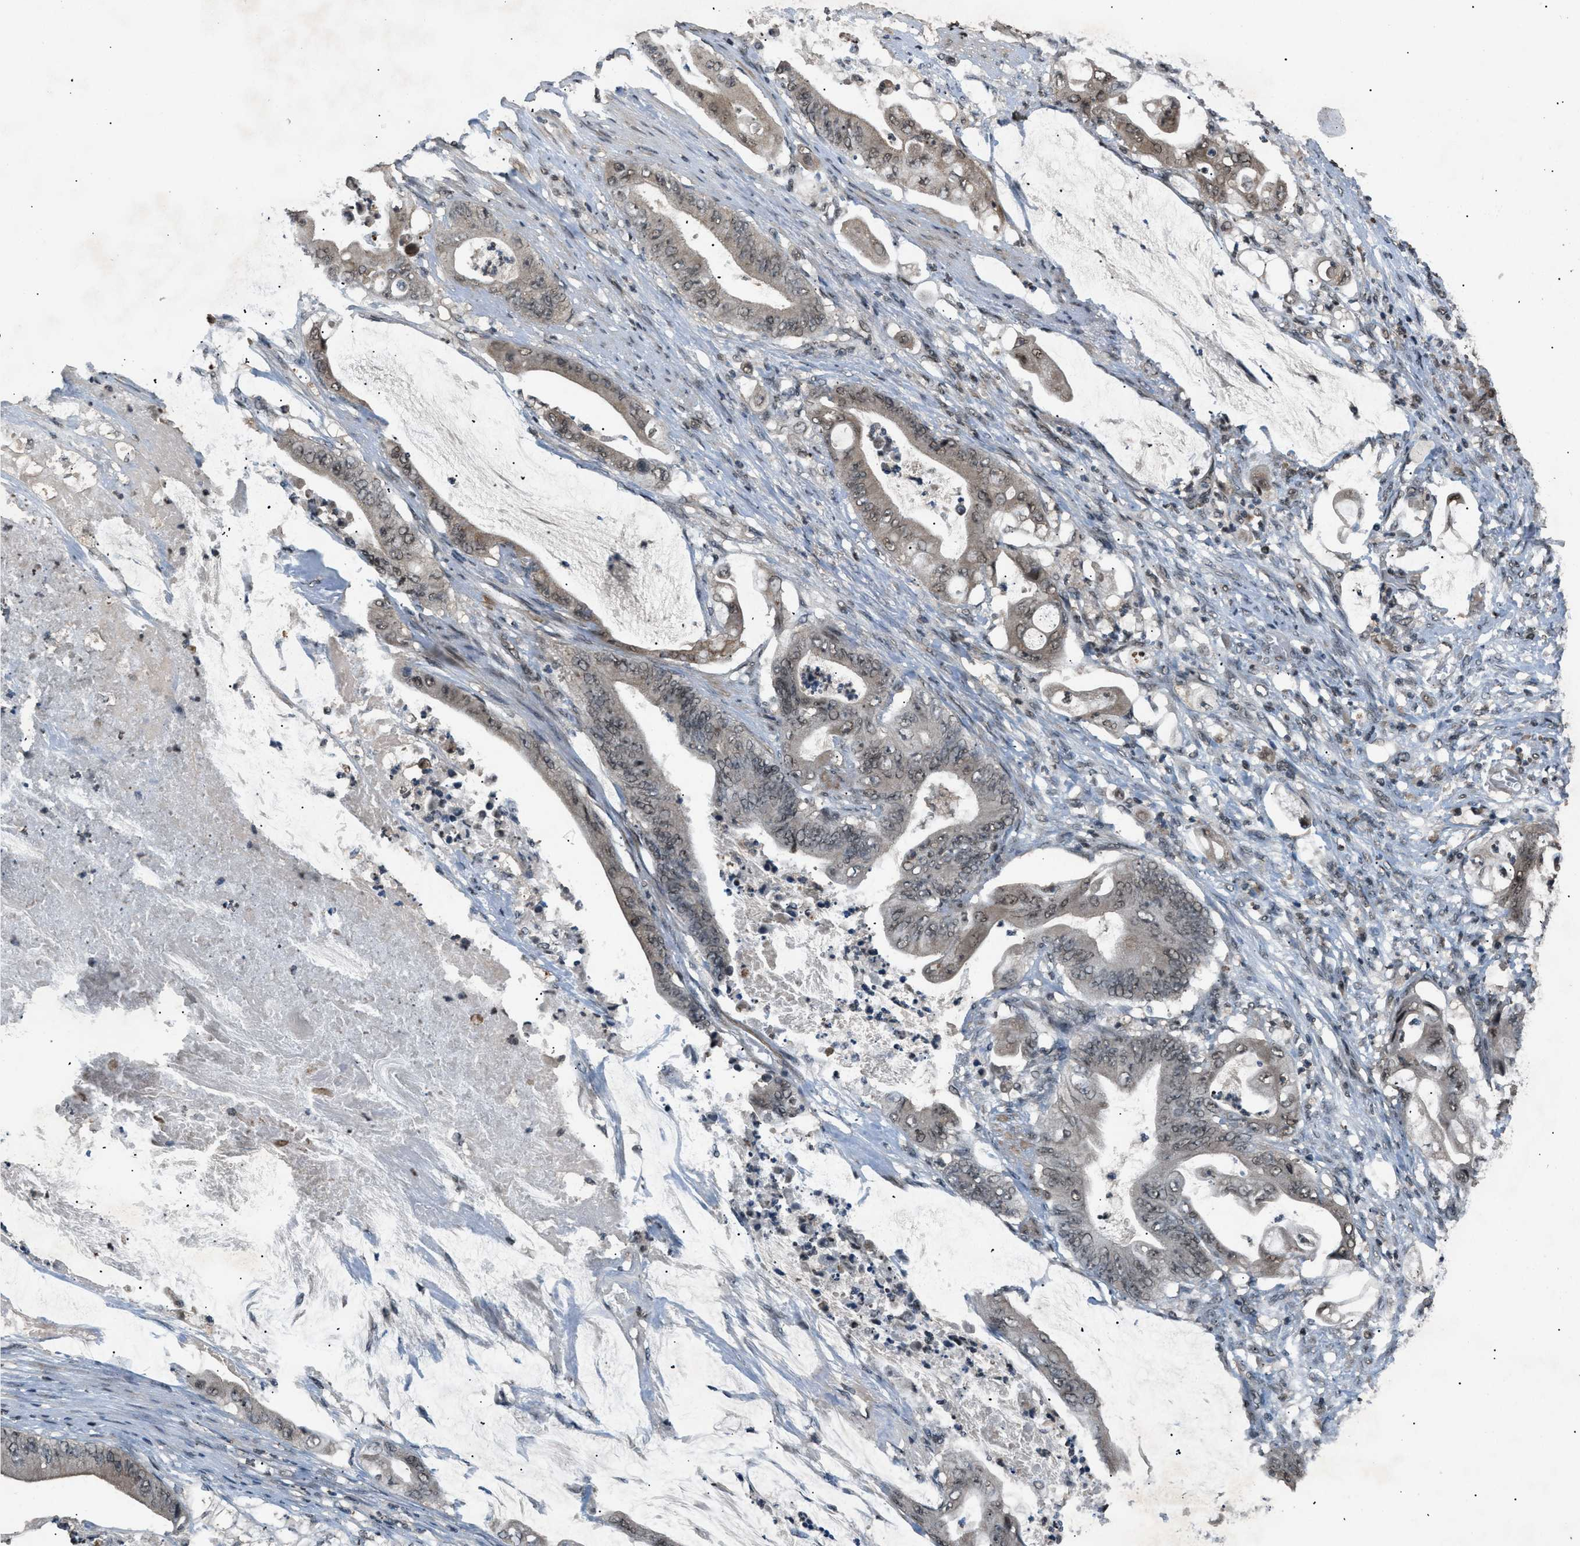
{"staining": {"intensity": "weak", "quantity": "25%-75%", "location": "nuclear"}, "tissue": "stomach cancer", "cell_type": "Tumor cells", "image_type": "cancer", "snomed": [{"axis": "morphology", "description": "Adenocarcinoma, NOS"}, {"axis": "topography", "description": "Stomach"}], "caption": "The histopathology image demonstrates a brown stain indicating the presence of a protein in the nuclear of tumor cells in adenocarcinoma (stomach).", "gene": "RBM5", "patient": {"sex": "female", "age": 73}}